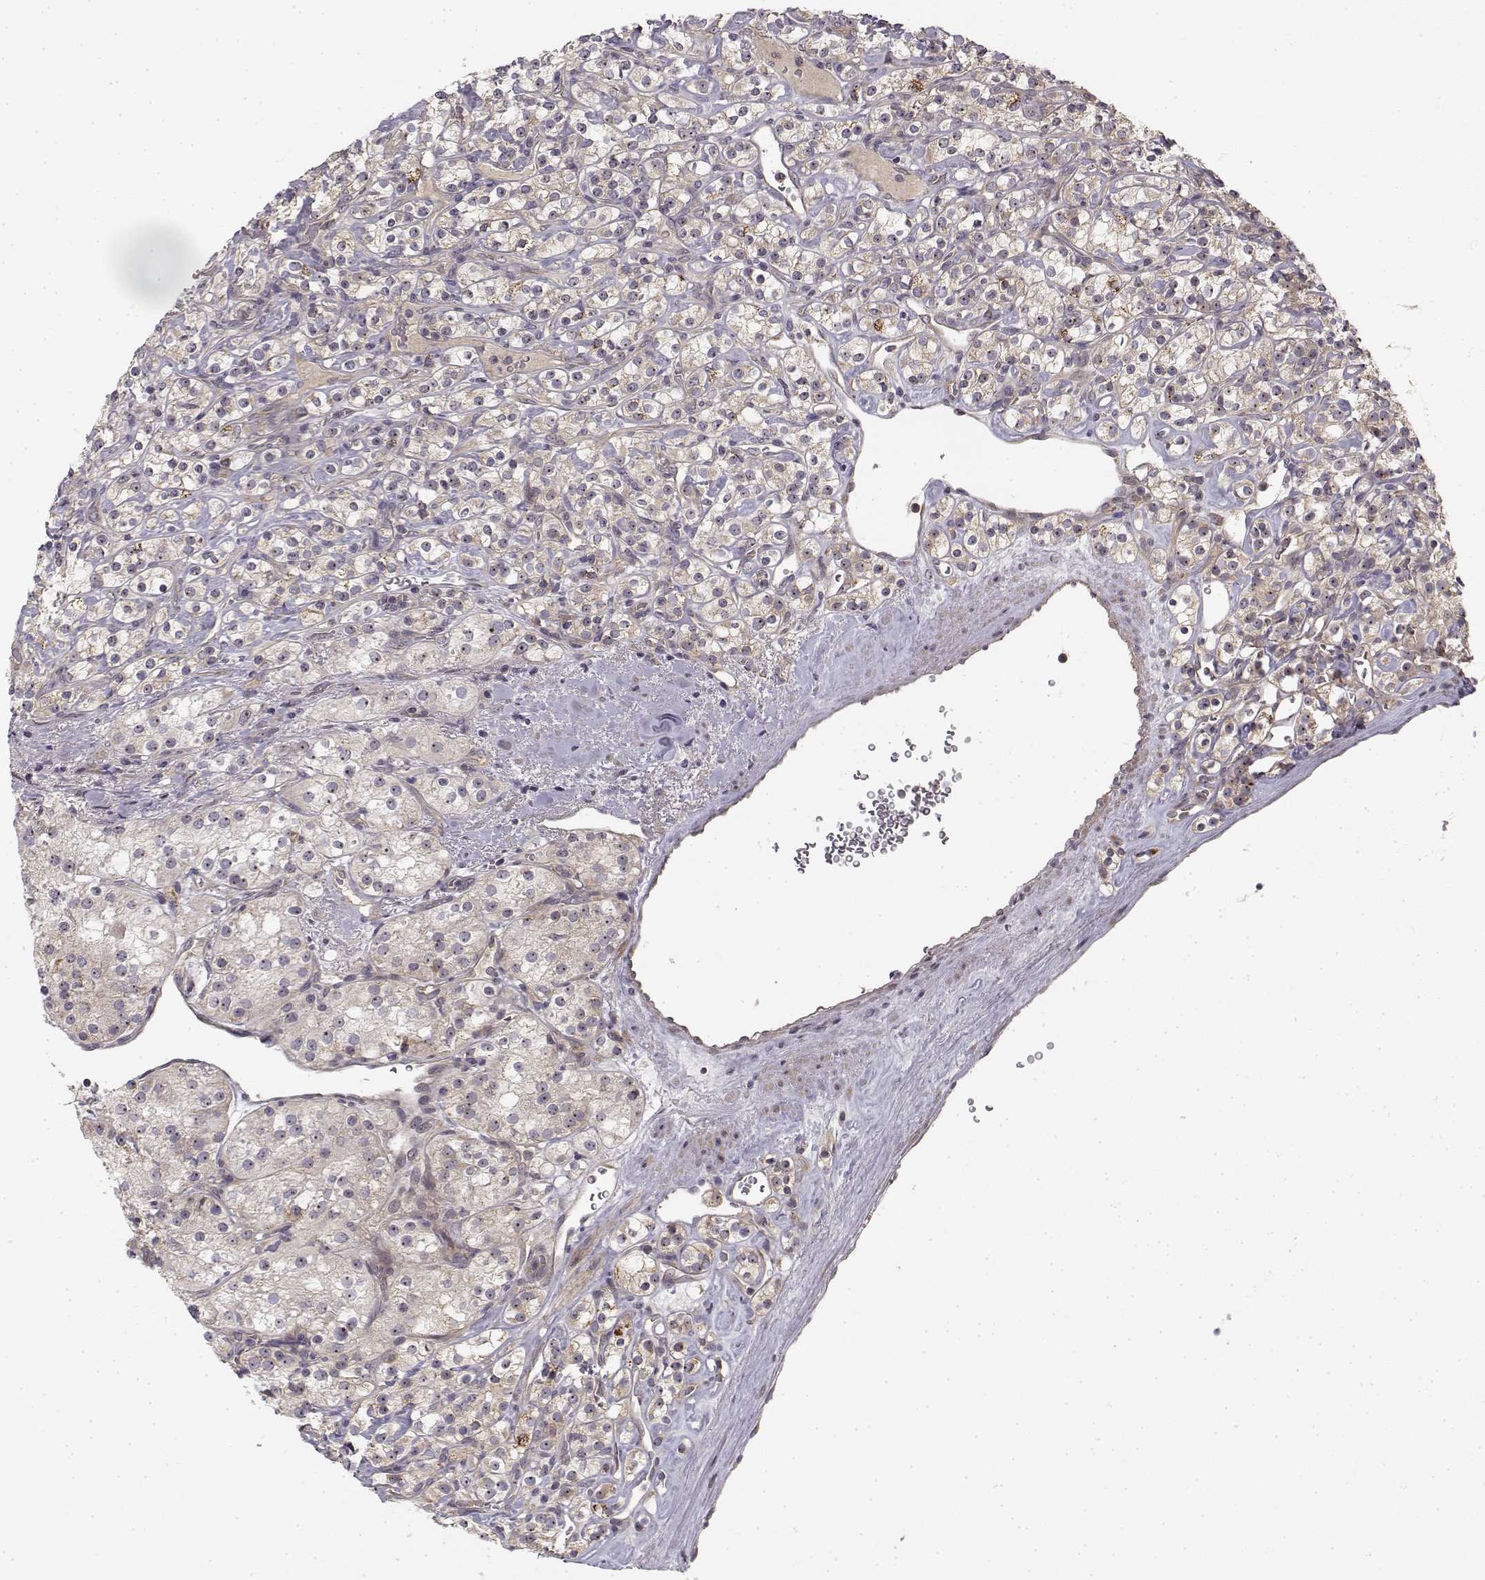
{"staining": {"intensity": "weak", "quantity": "25%-75%", "location": "cytoplasmic/membranous"}, "tissue": "renal cancer", "cell_type": "Tumor cells", "image_type": "cancer", "snomed": [{"axis": "morphology", "description": "Adenocarcinoma, NOS"}, {"axis": "topography", "description": "Kidney"}], "caption": "Immunohistochemistry staining of adenocarcinoma (renal), which displays low levels of weak cytoplasmic/membranous staining in approximately 25%-75% of tumor cells indicating weak cytoplasmic/membranous protein expression. The staining was performed using DAB (brown) for protein detection and nuclei were counterstained in hematoxylin (blue).", "gene": "MED12L", "patient": {"sex": "male", "age": 77}}